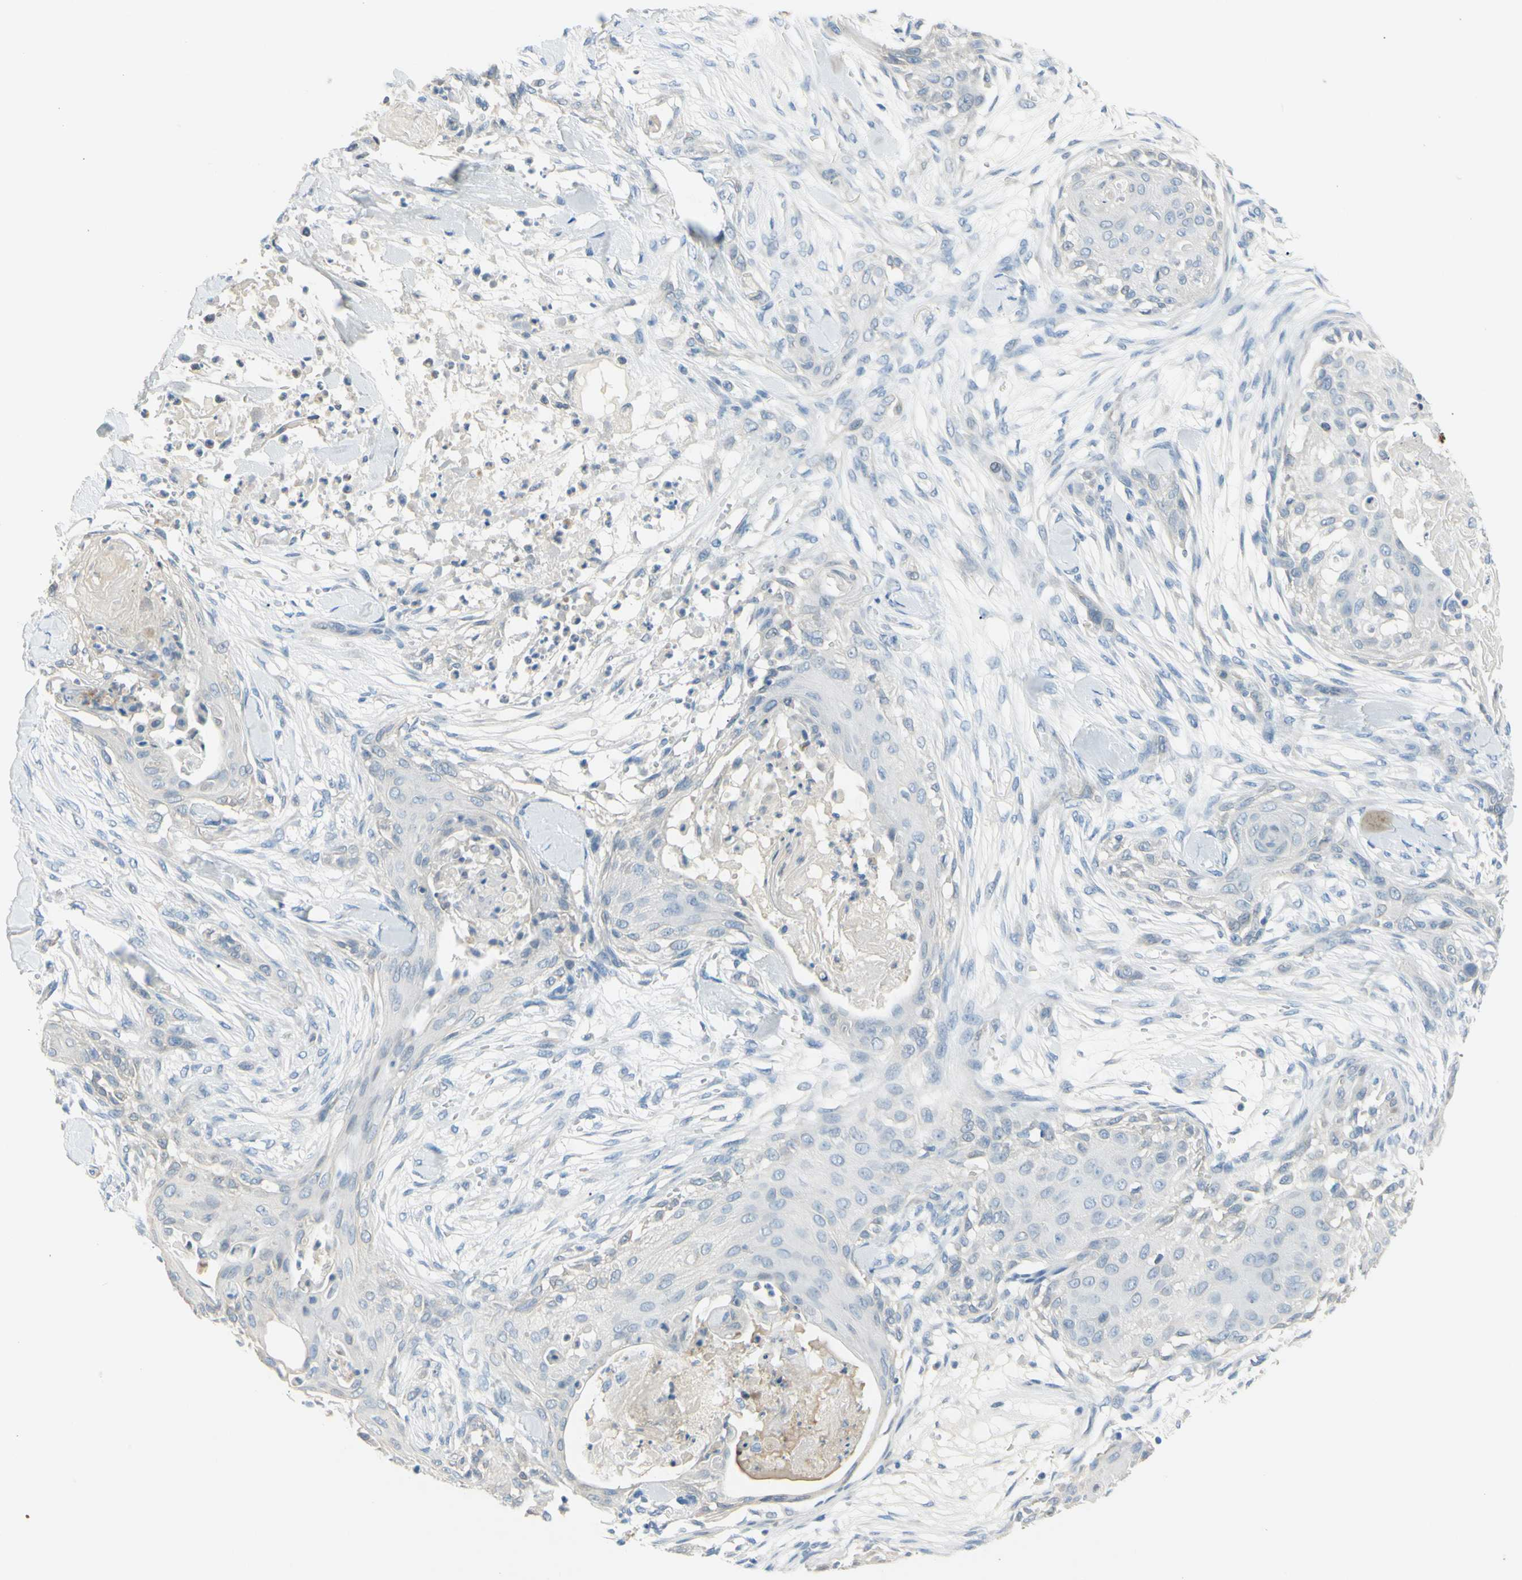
{"staining": {"intensity": "negative", "quantity": "none", "location": "none"}, "tissue": "skin cancer", "cell_type": "Tumor cells", "image_type": "cancer", "snomed": [{"axis": "morphology", "description": "Squamous cell carcinoma, NOS"}, {"axis": "topography", "description": "Skin"}], "caption": "DAB immunohistochemical staining of skin cancer (squamous cell carcinoma) exhibits no significant positivity in tumor cells.", "gene": "DCT", "patient": {"sex": "female", "age": 59}}